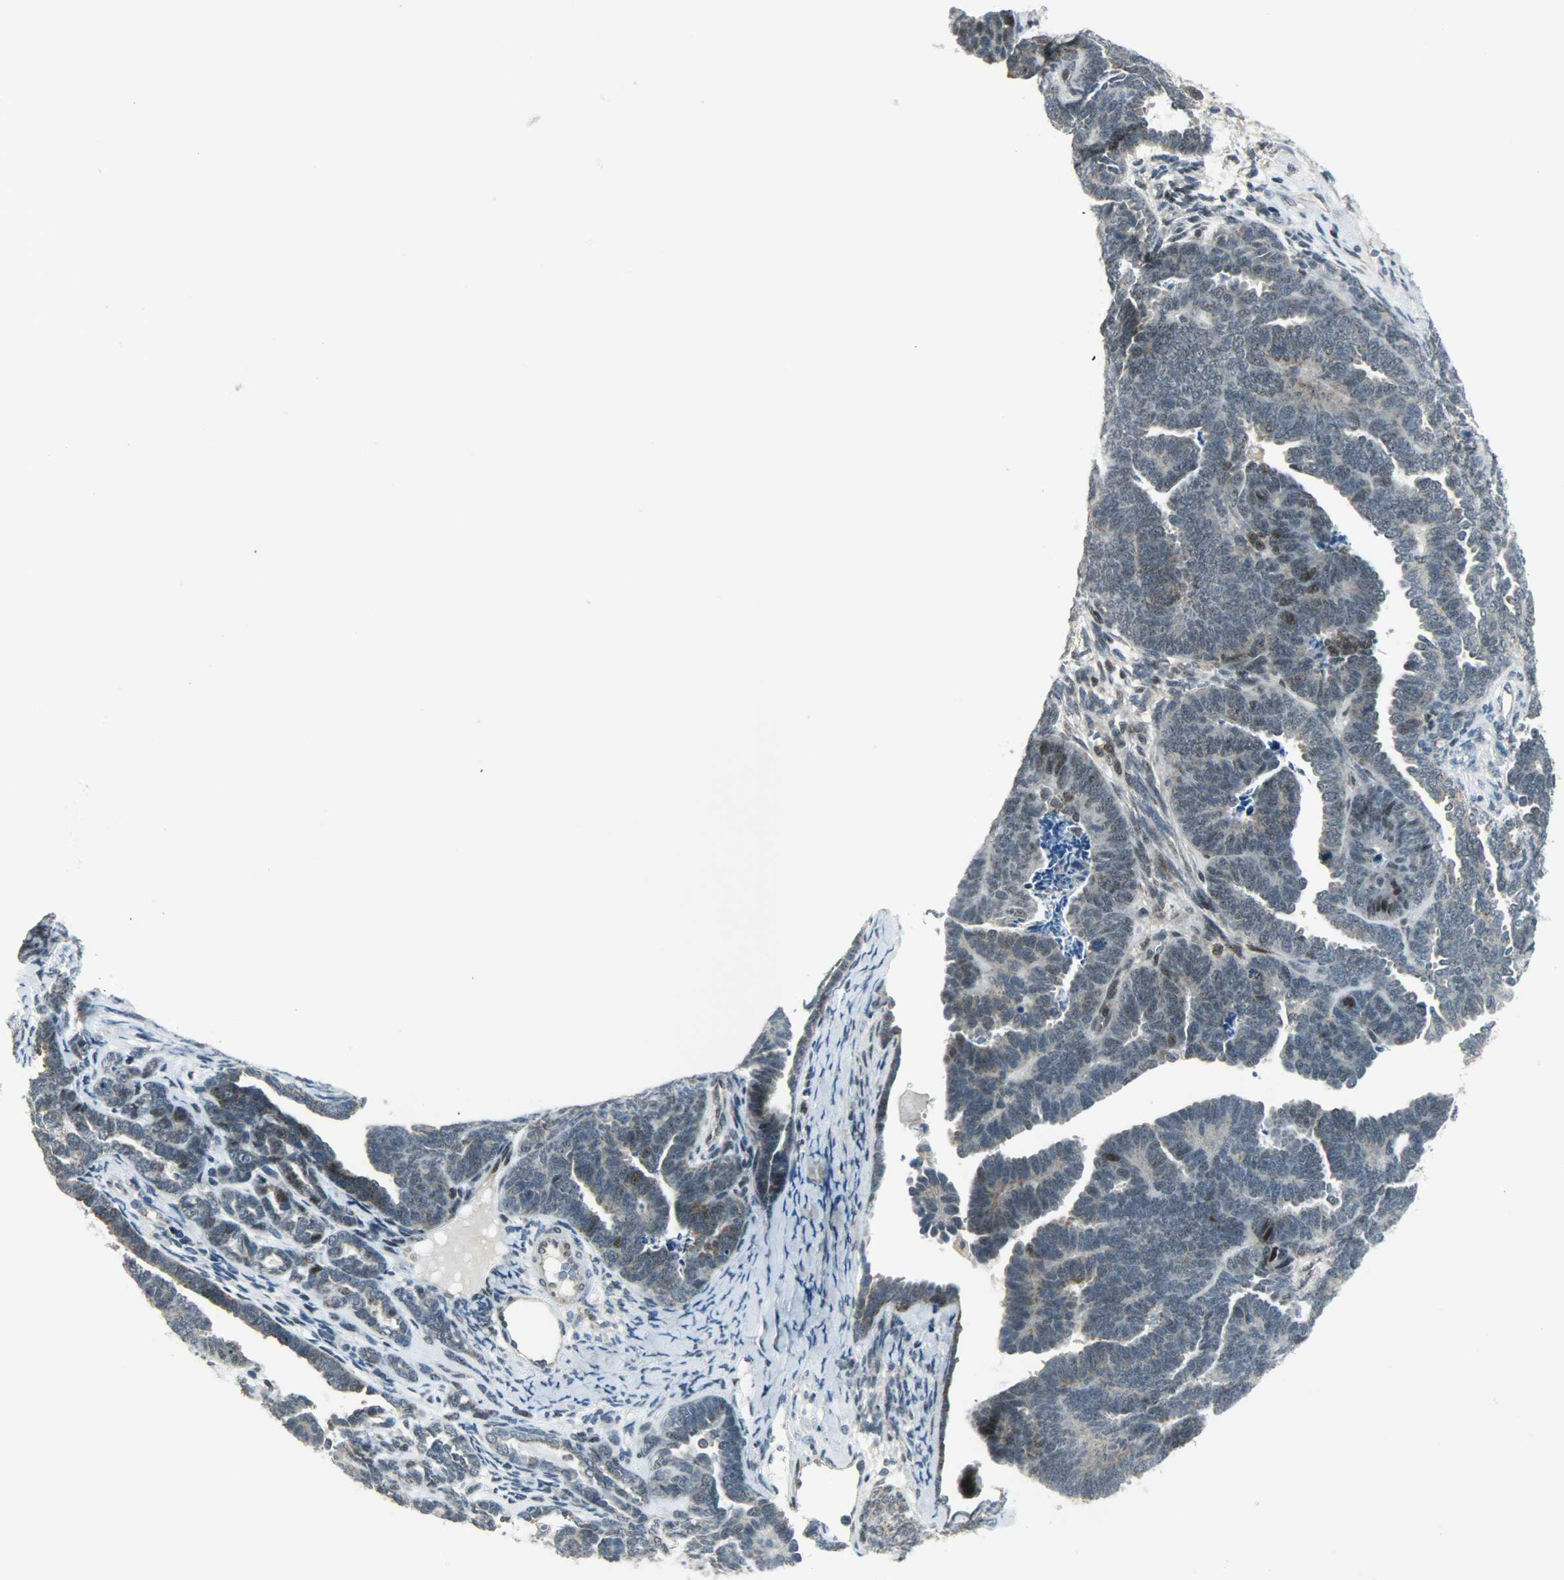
{"staining": {"intensity": "weak", "quantity": "25%-75%", "location": "cytoplasmic/membranous,nuclear"}, "tissue": "endometrial cancer", "cell_type": "Tumor cells", "image_type": "cancer", "snomed": [{"axis": "morphology", "description": "Neoplasm, malignant, NOS"}, {"axis": "topography", "description": "Endometrium"}], "caption": "Immunohistochemistry staining of endometrial neoplasm (malignant), which shows low levels of weak cytoplasmic/membranous and nuclear positivity in approximately 25%-75% of tumor cells indicating weak cytoplasmic/membranous and nuclear protein positivity. The staining was performed using DAB (3,3'-diaminobenzidine) (brown) for protein detection and nuclei were counterstained in hematoxylin (blue).", "gene": "IL15", "patient": {"sex": "female", "age": 74}}